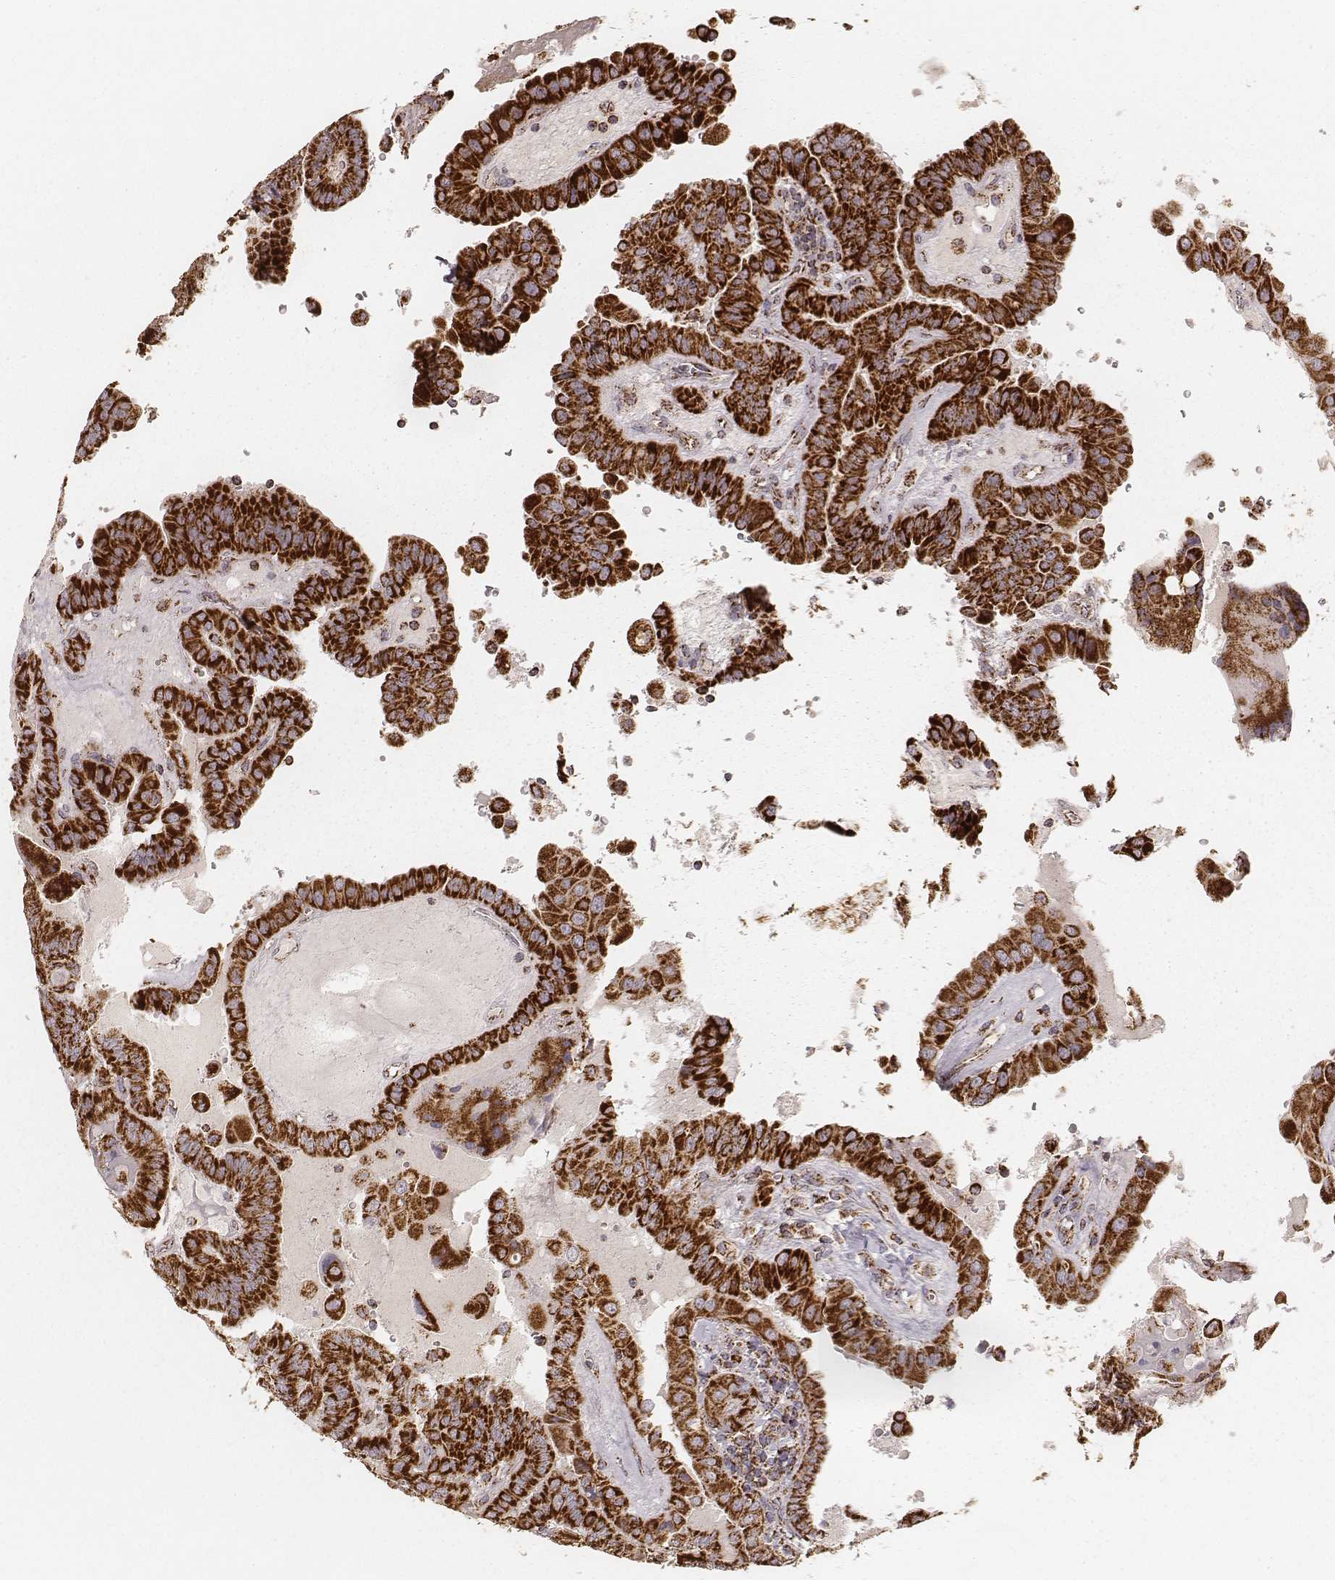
{"staining": {"intensity": "strong", "quantity": ">75%", "location": "cytoplasmic/membranous"}, "tissue": "thyroid cancer", "cell_type": "Tumor cells", "image_type": "cancer", "snomed": [{"axis": "morphology", "description": "Papillary adenocarcinoma, NOS"}, {"axis": "topography", "description": "Thyroid gland"}], "caption": "Immunohistochemical staining of human thyroid cancer (papillary adenocarcinoma) displays high levels of strong cytoplasmic/membranous positivity in approximately >75% of tumor cells.", "gene": "CS", "patient": {"sex": "female", "age": 37}}